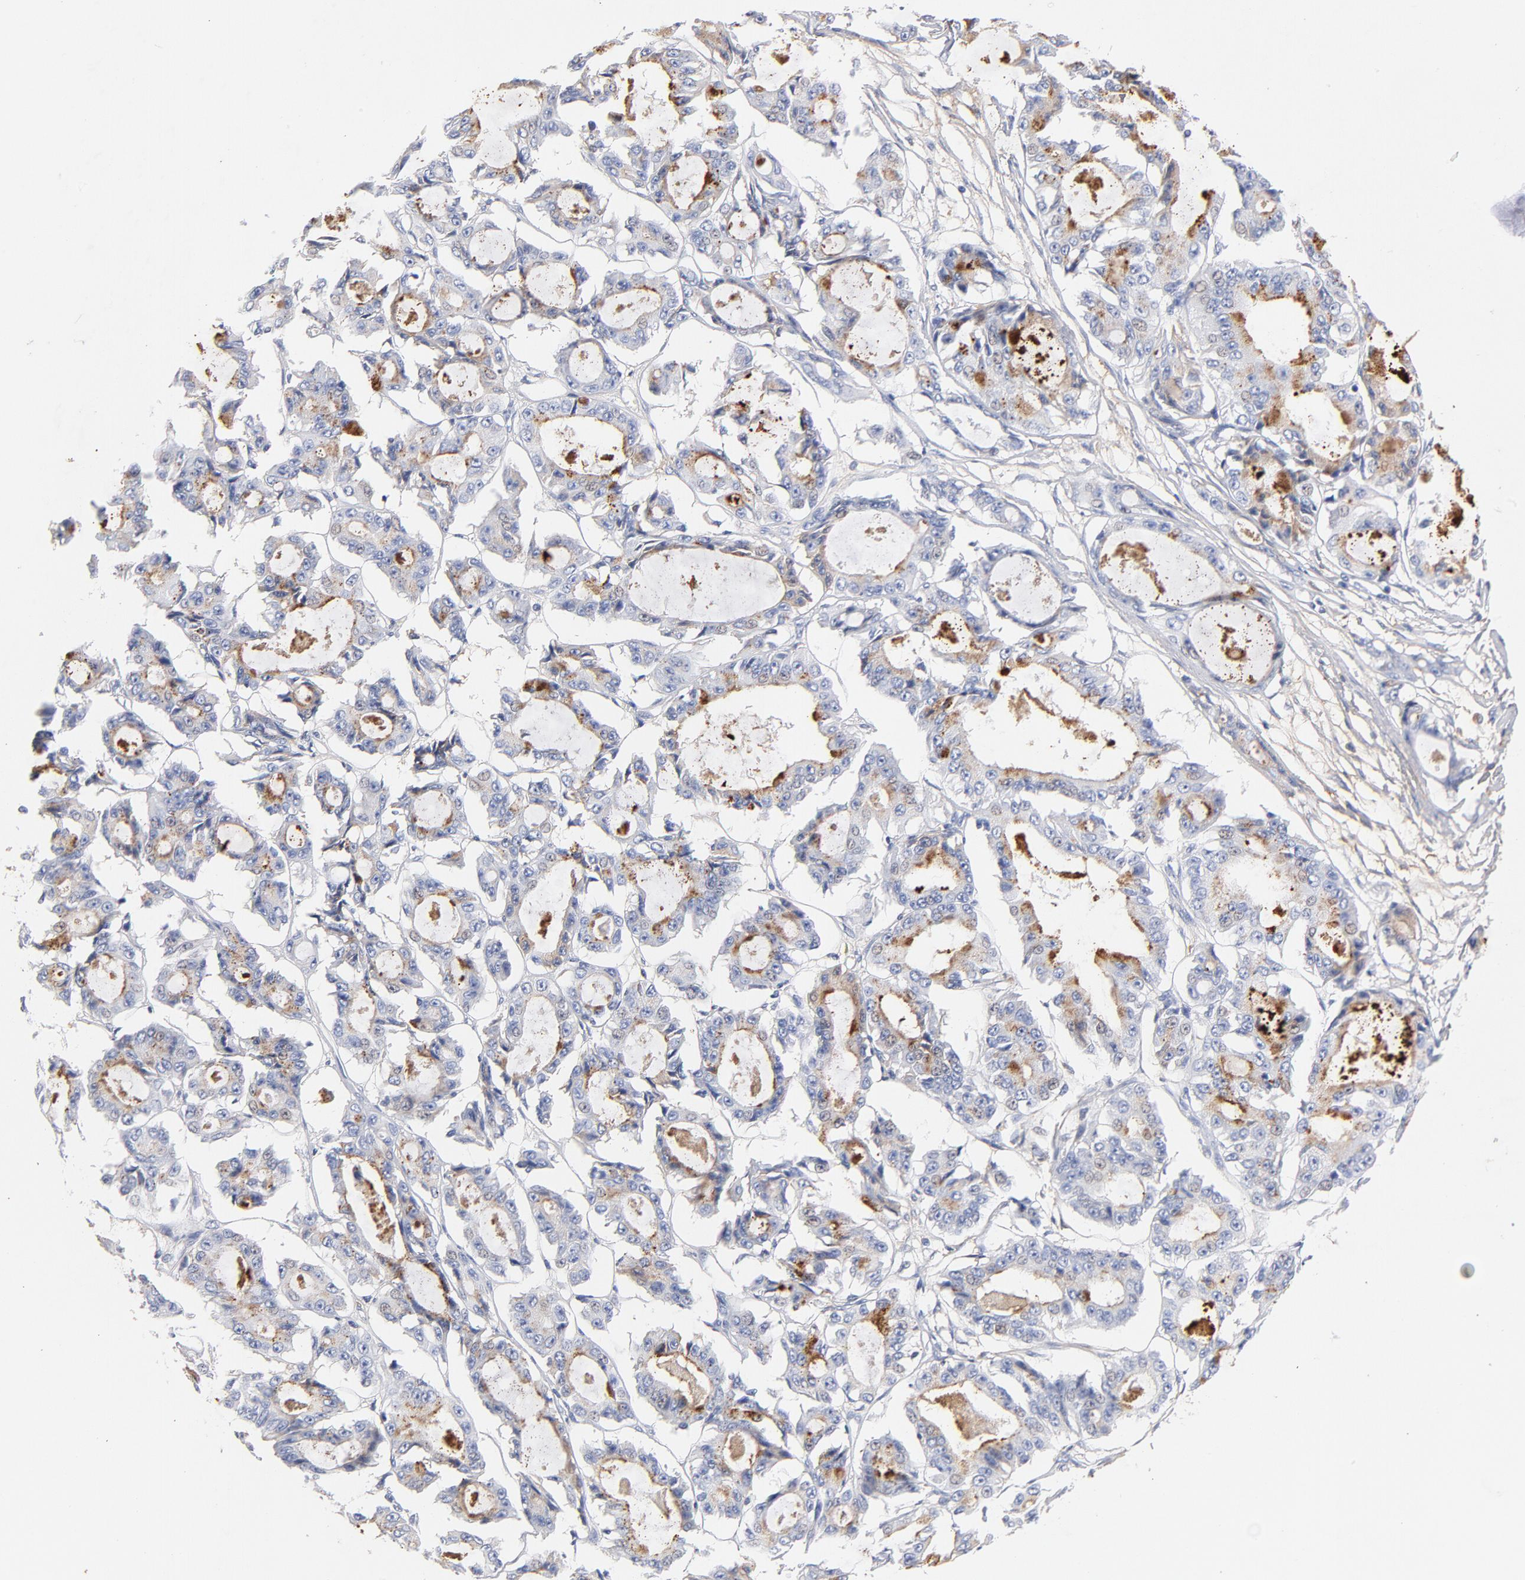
{"staining": {"intensity": "negative", "quantity": "none", "location": "none"}, "tissue": "ovarian cancer", "cell_type": "Tumor cells", "image_type": "cancer", "snomed": [{"axis": "morphology", "description": "Carcinoma, endometroid"}, {"axis": "topography", "description": "Ovary"}], "caption": "DAB immunohistochemical staining of ovarian cancer reveals no significant expression in tumor cells.", "gene": "C3", "patient": {"sex": "female", "age": 61}}